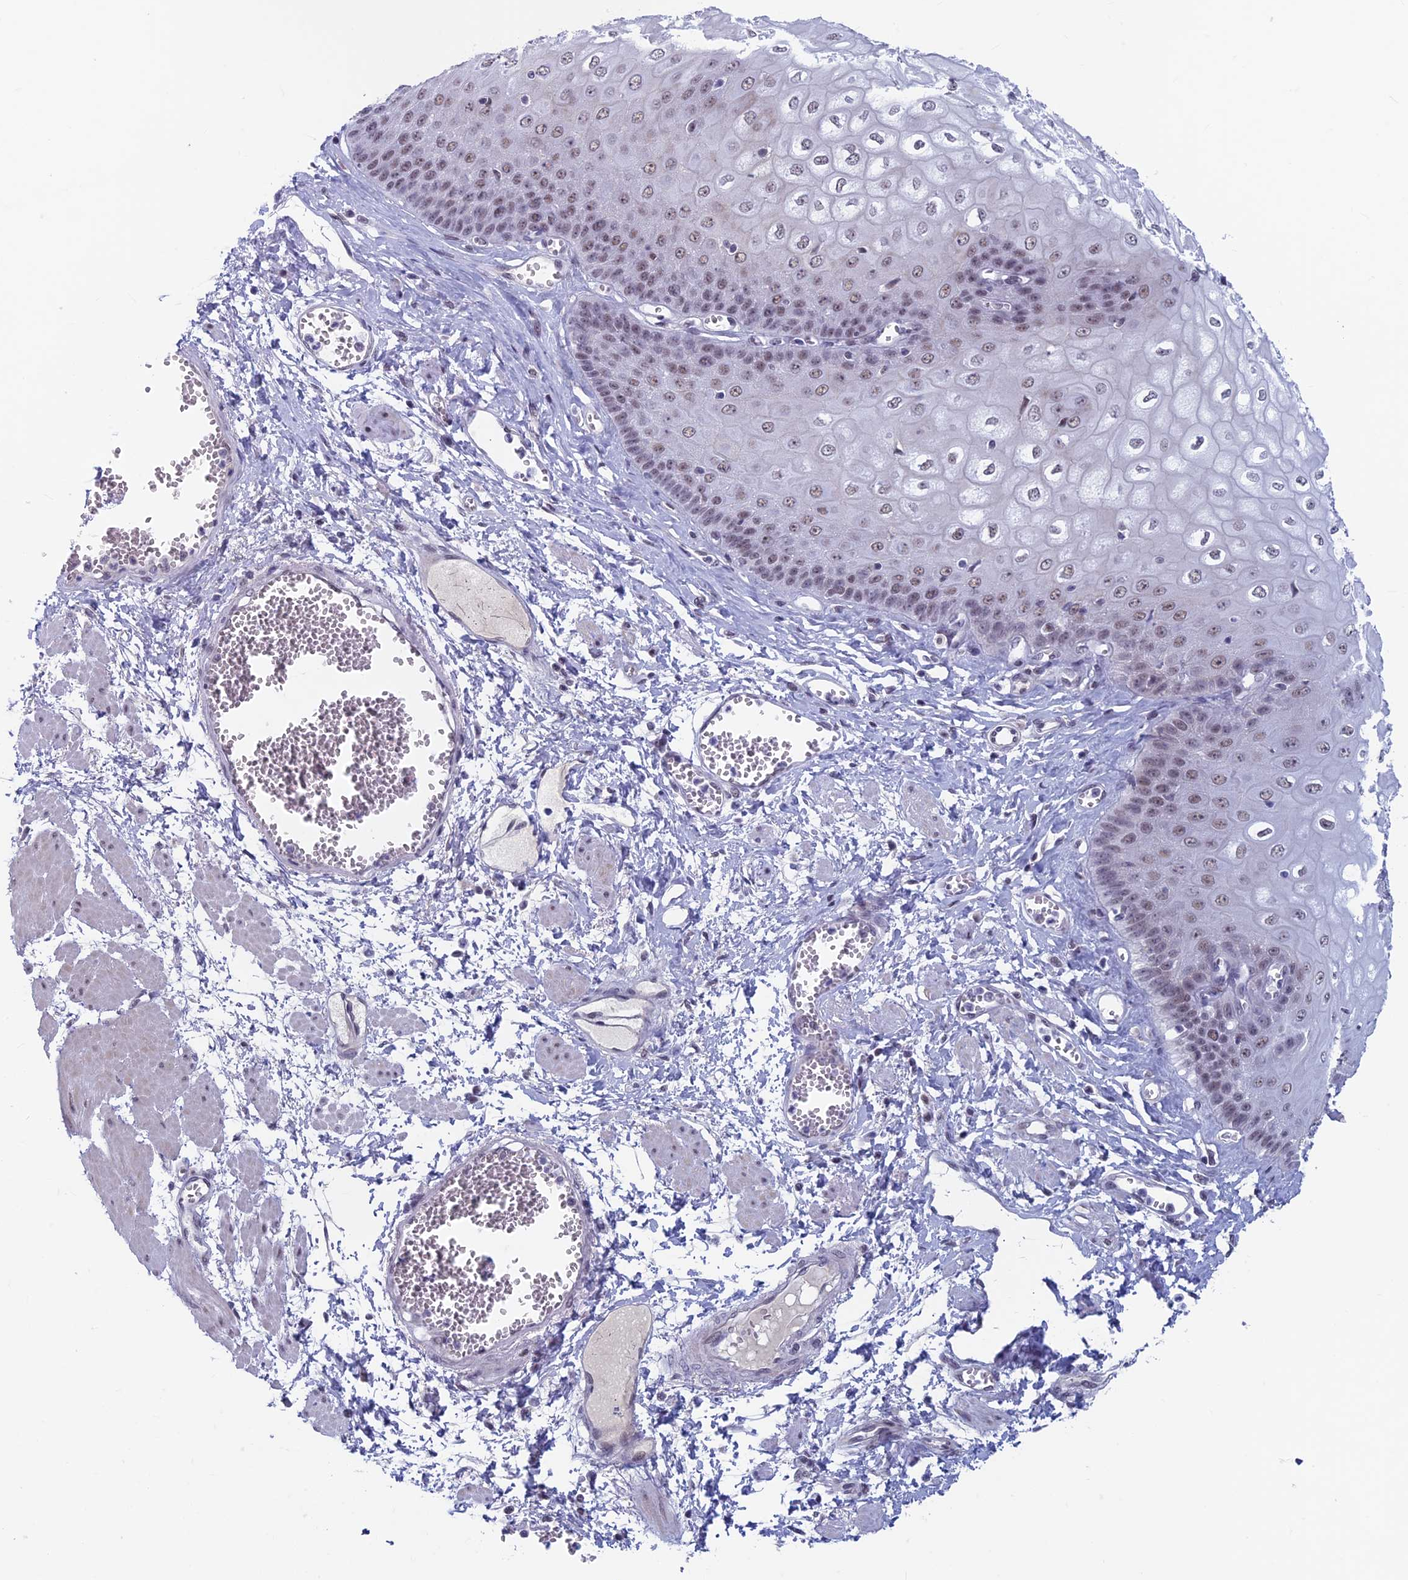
{"staining": {"intensity": "moderate", "quantity": "25%-75%", "location": "nuclear"}, "tissue": "esophagus", "cell_type": "Squamous epithelial cells", "image_type": "normal", "snomed": [{"axis": "morphology", "description": "Normal tissue, NOS"}, {"axis": "topography", "description": "Esophagus"}], "caption": "Immunohistochemical staining of normal esophagus exhibits moderate nuclear protein expression in about 25%-75% of squamous epithelial cells. Nuclei are stained in blue.", "gene": "ASH2L", "patient": {"sex": "male", "age": 60}}